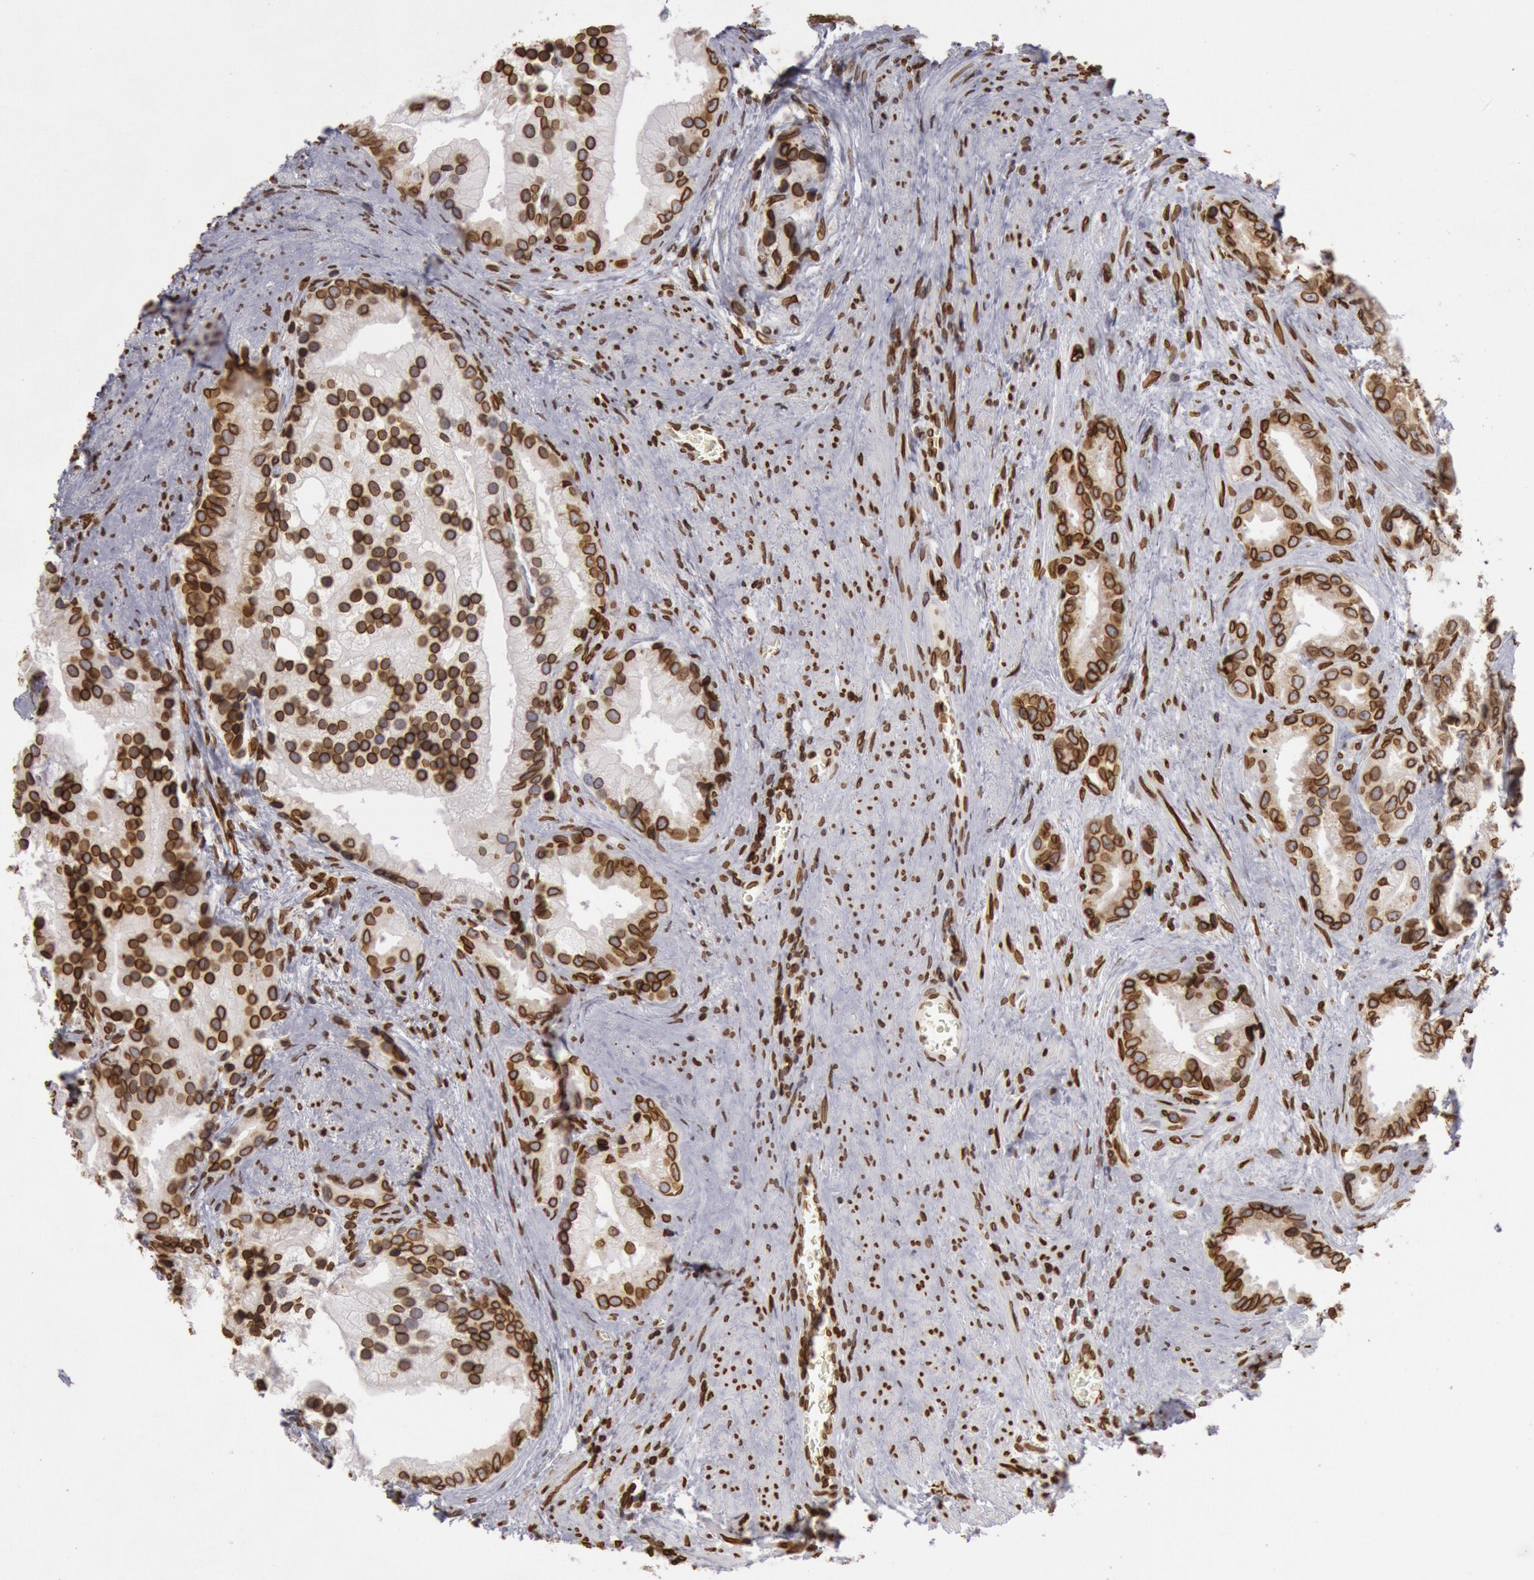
{"staining": {"intensity": "strong", "quantity": ">75%", "location": "nuclear"}, "tissue": "prostate cancer", "cell_type": "Tumor cells", "image_type": "cancer", "snomed": [{"axis": "morphology", "description": "Adenocarcinoma, Low grade"}, {"axis": "topography", "description": "Prostate"}], "caption": "Human prostate cancer stained for a protein (brown) shows strong nuclear positive expression in about >75% of tumor cells.", "gene": "SUN2", "patient": {"sex": "male", "age": 71}}